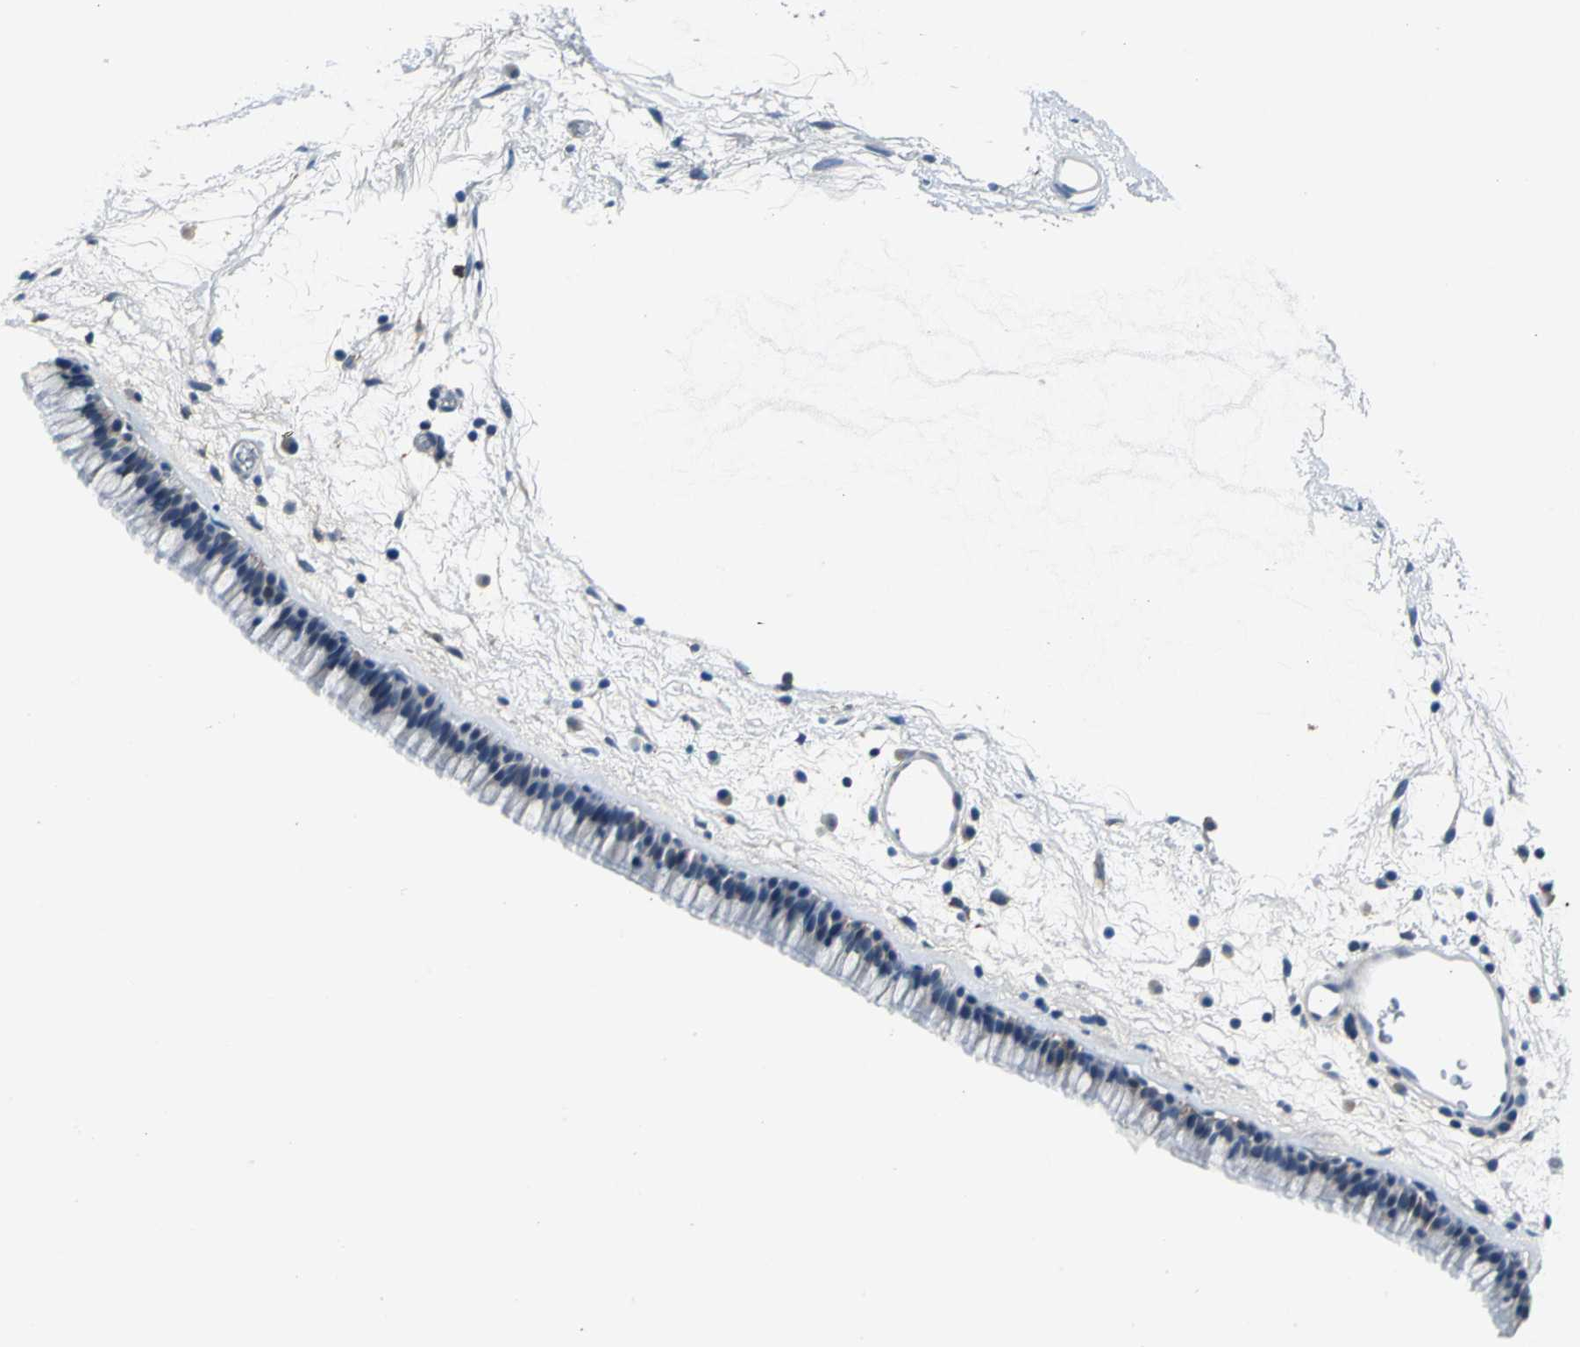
{"staining": {"intensity": "negative", "quantity": "none", "location": "none"}, "tissue": "nasopharynx", "cell_type": "Respiratory epithelial cells", "image_type": "normal", "snomed": [{"axis": "morphology", "description": "Normal tissue, NOS"}, {"axis": "morphology", "description": "Inflammation, NOS"}, {"axis": "topography", "description": "Nasopharynx"}], "caption": "Human nasopharynx stained for a protein using immunohistochemistry (IHC) reveals no expression in respiratory epithelial cells.", "gene": "ZNF415", "patient": {"sex": "male", "age": 48}}